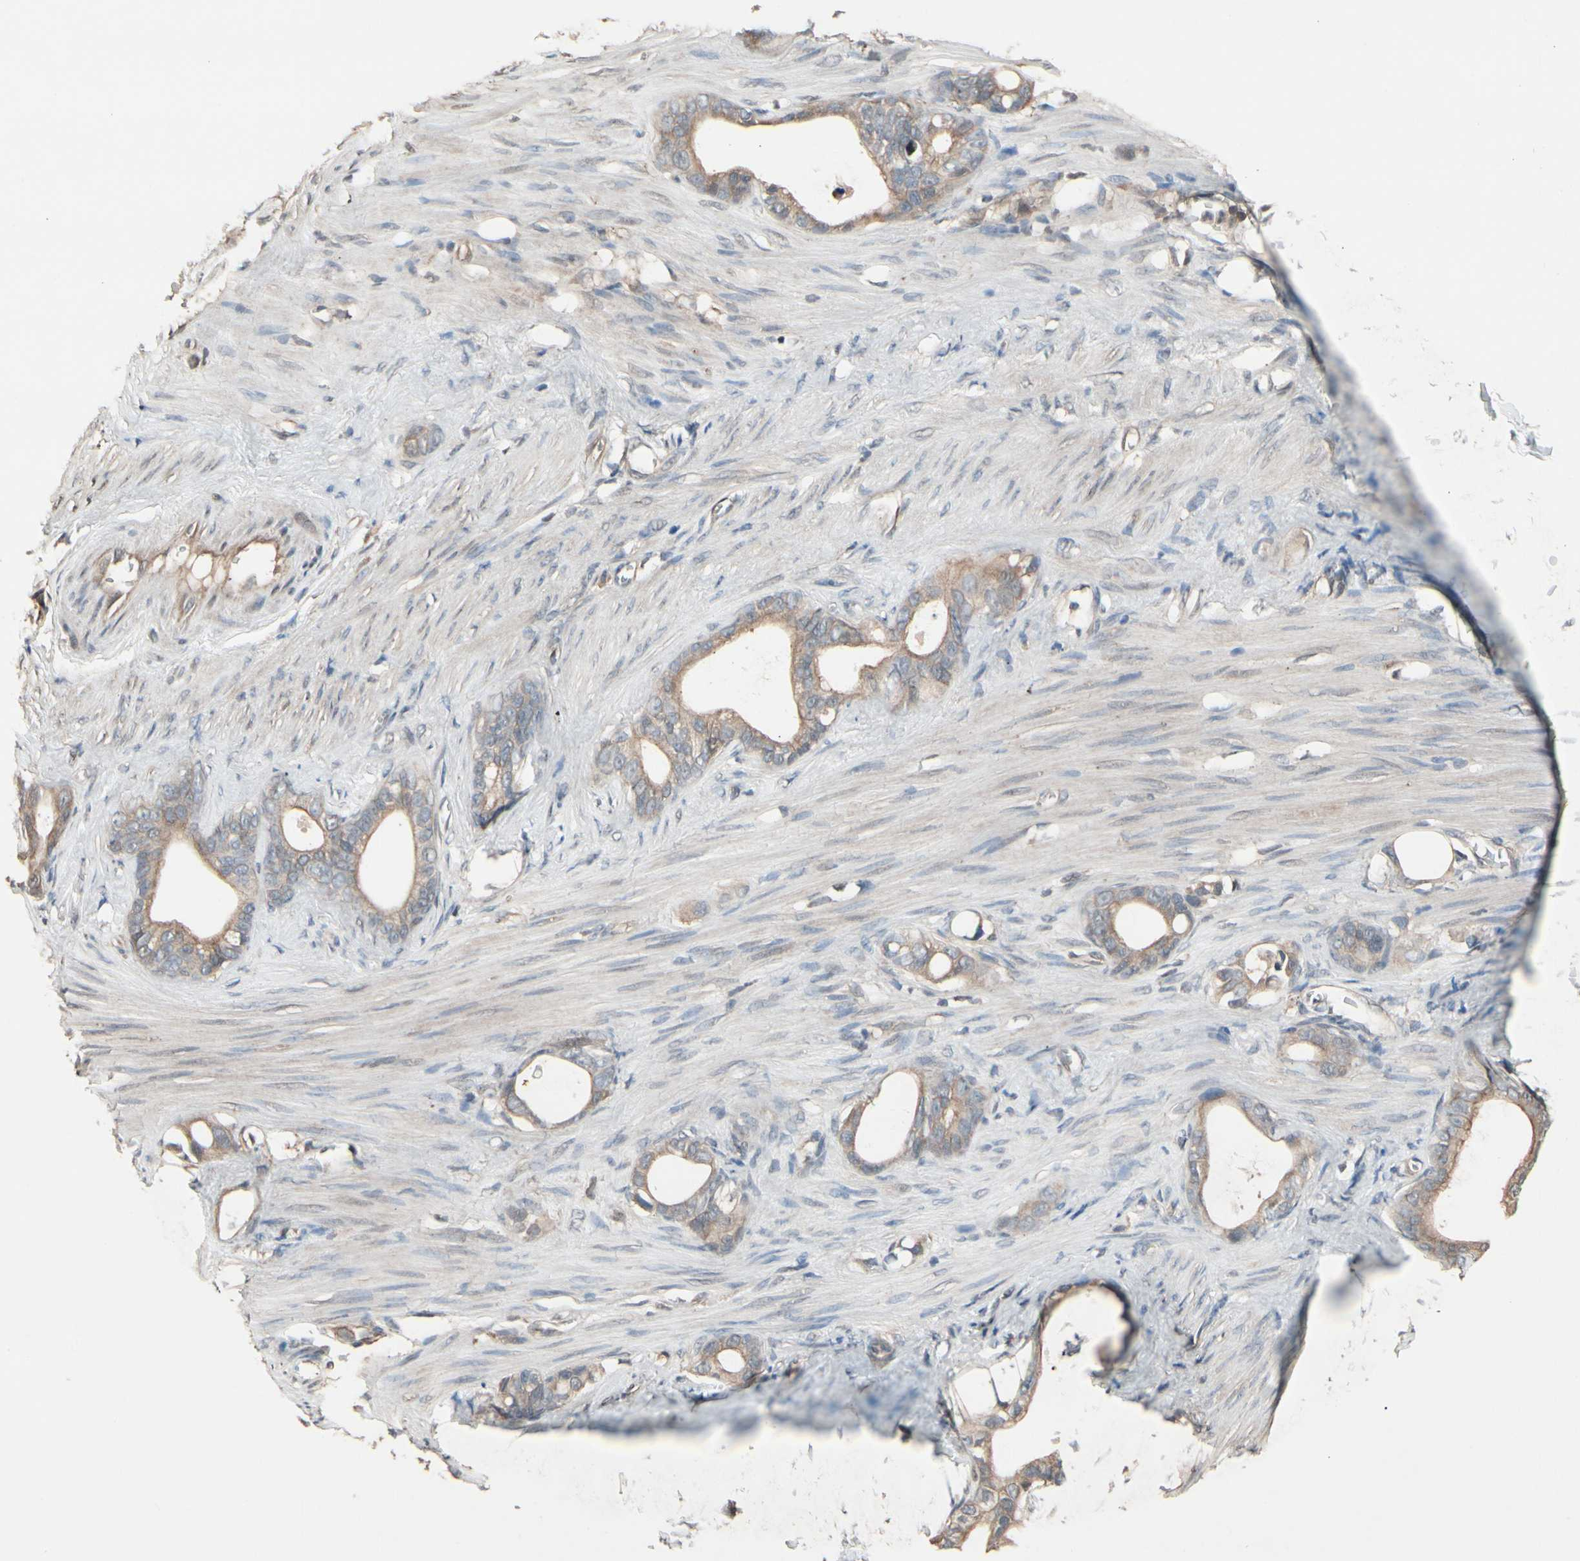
{"staining": {"intensity": "moderate", "quantity": ">75%", "location": "cytoplasmic/membranous"}, "tissue": "stomach cancer", "cell_type": "Tumor cells", "image_type": "cancer", "snomed": [{"axis": "morphology", "description": "Adenocarcinoma, NOS"}, {"axis": "topography", "description": "Stomach"}], "caption": "Protein positivity by IHC displays moderate cytoplasmic/membranous positivity in approximately >75% of tumor cells in stomach cancer.", "gene": "PNPLA7", "patient": {"sex": "female", "age": 75}}